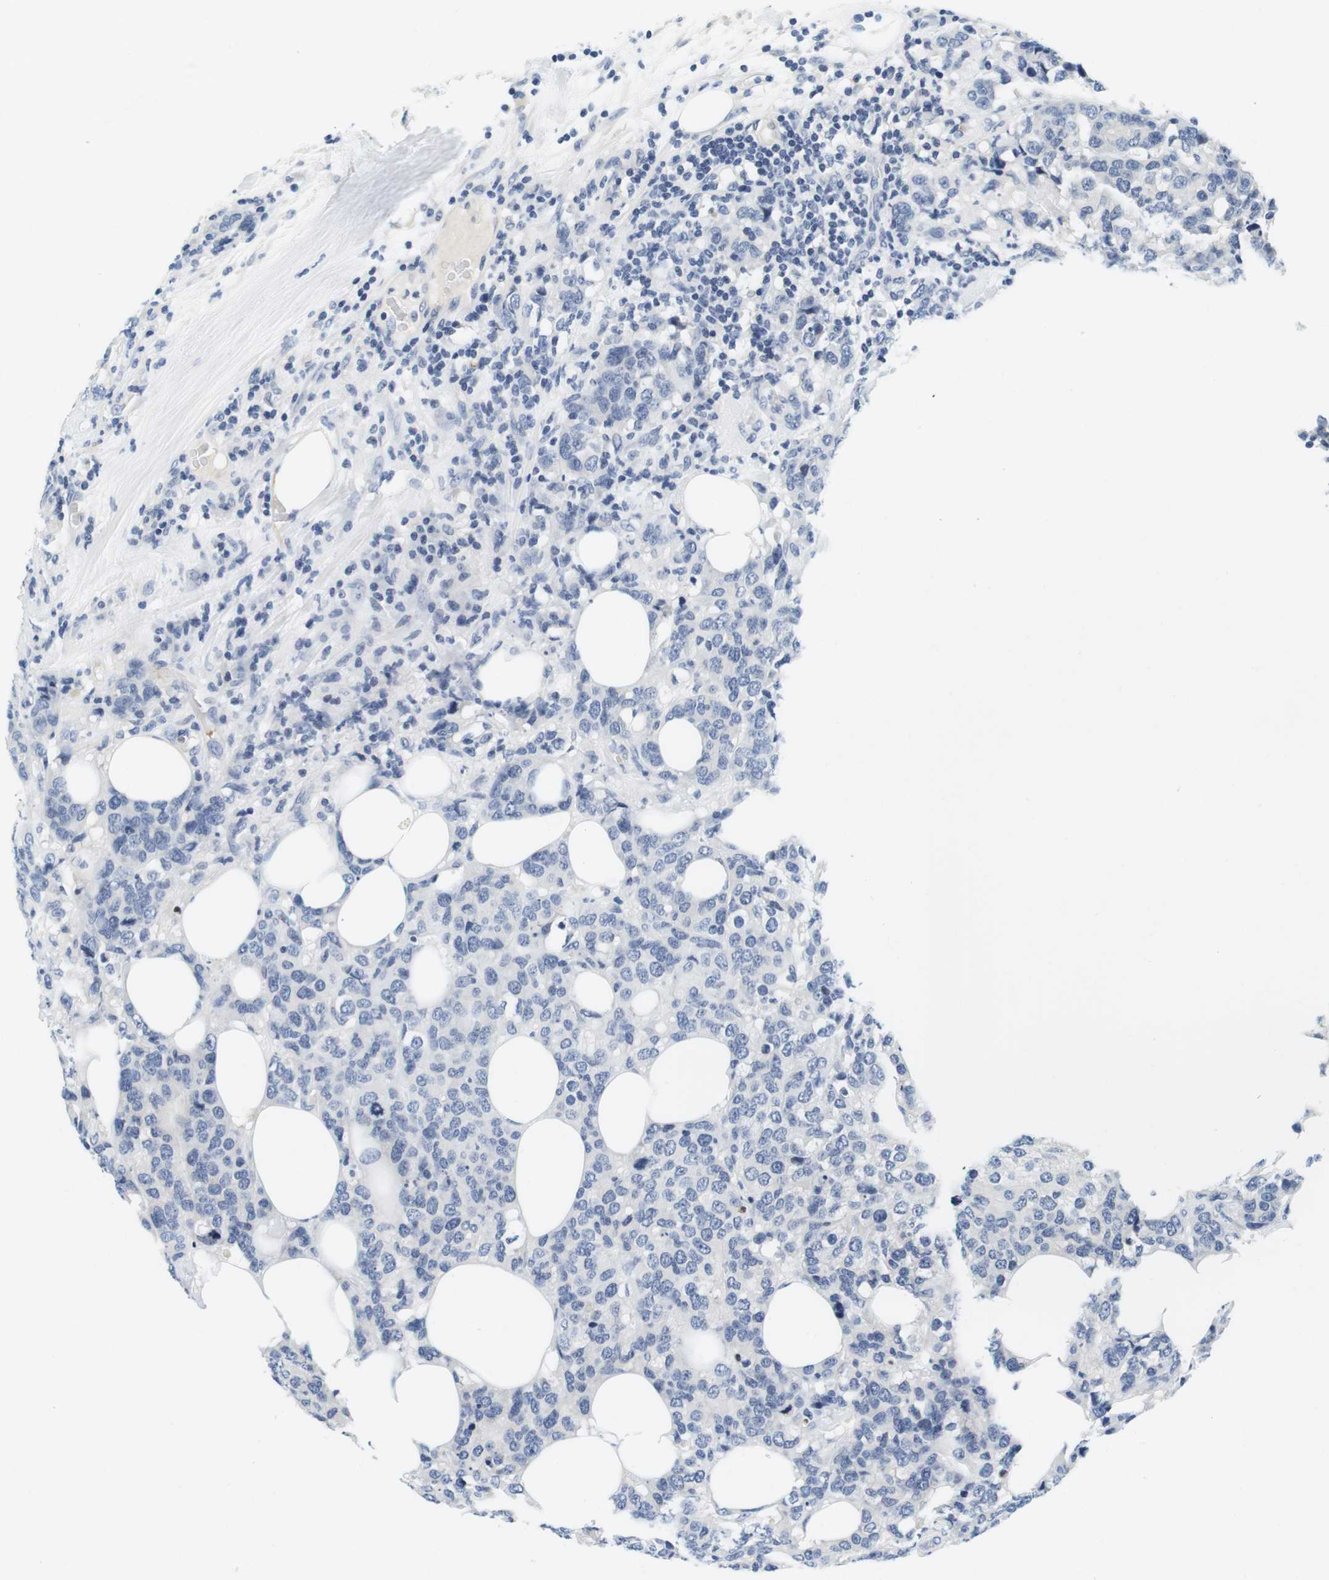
{"staining": {"intensity": "negative", "quantity": "none", "location": "none"}, "tissue": "breast cancer", "cell_type": "Tumor cells", "image_type": "cancer", "snomed": [{"axis": "morphology", "description": "Lobular carcinoma"}, {"axis": "topography", "description": "Breast"}], "caption": "Image shows no protein positivity in tumor cells of breast lobular carcinoma tissue.", "gene": "KCNJ5", "patient": {"sex": "female", "age": 59}}